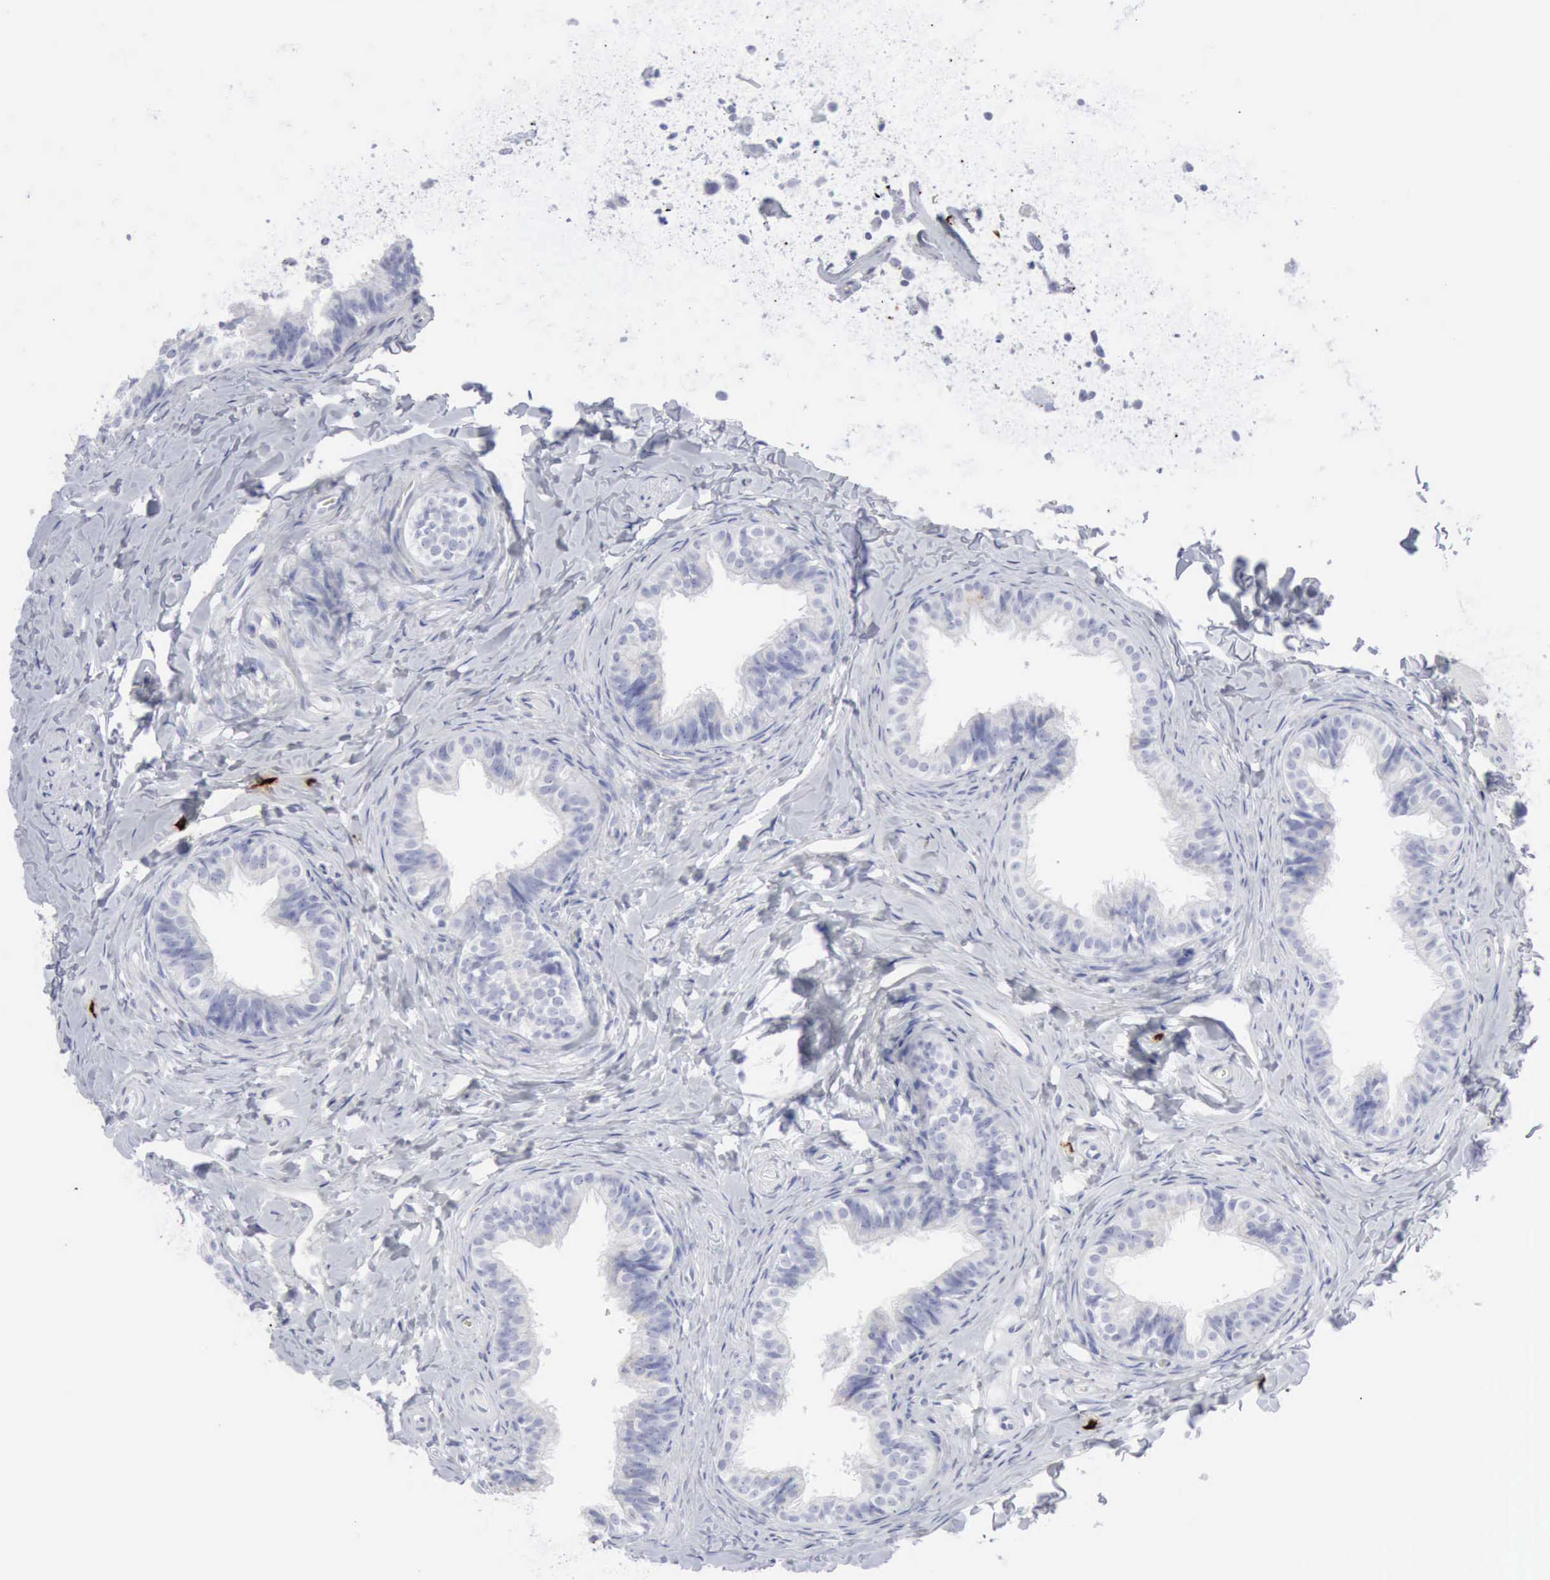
{"staining": {"intensity": "negative", "quantity": "none", "location": "none"}, "tissue": "epididymis", "cell_type": "Glandular cells", "image_type": "normal", "snomed": [{"axis": "morphology", "description": "Normal tissue, NOS"}, {"axis": "topography", "description": "Epididymis"}], "caption": "DAB (3,3'-diaminobenzidine) immunohistochemical staining of benign epididymis demonstrates no significant positivity in glandular cells.", "gene": "CMA1", "patient": {"sex": "male", "age": 26}}